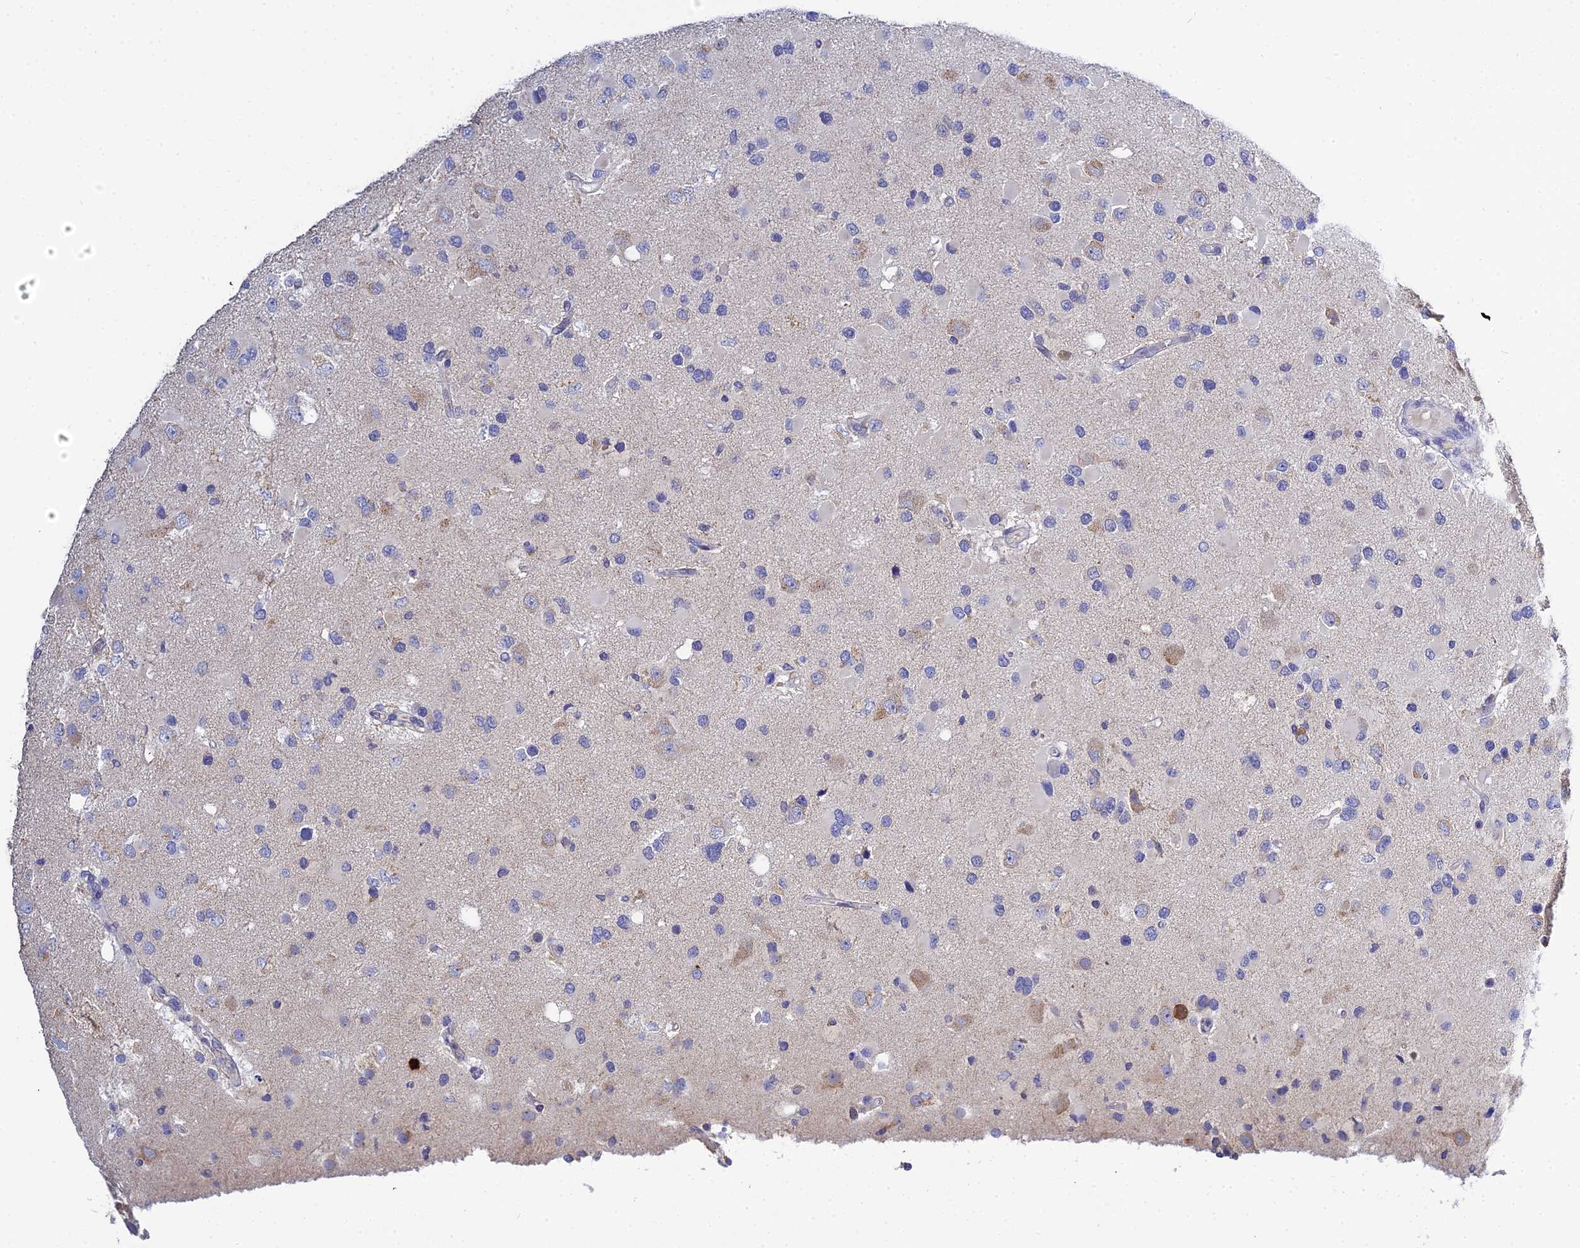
{"staining": {"intensity": "negative", "quantity": "none", "location": "none"}, "tissue": "glioma", "cell_type": "Tumor cells", "image_type": "cancer", "snomed": [{"axis": "morphology", "description": "Glioma, malignant, High grade"}, {"axis": "topography", "description": "Brain"}], "caption": "This is a photomicrograph of immunohistochemistry (IHC) staining of glioma, which shows no positivity in tumor cells.", "gene": "ZXDA", "patient": {"sex": "male", "age": 53}}